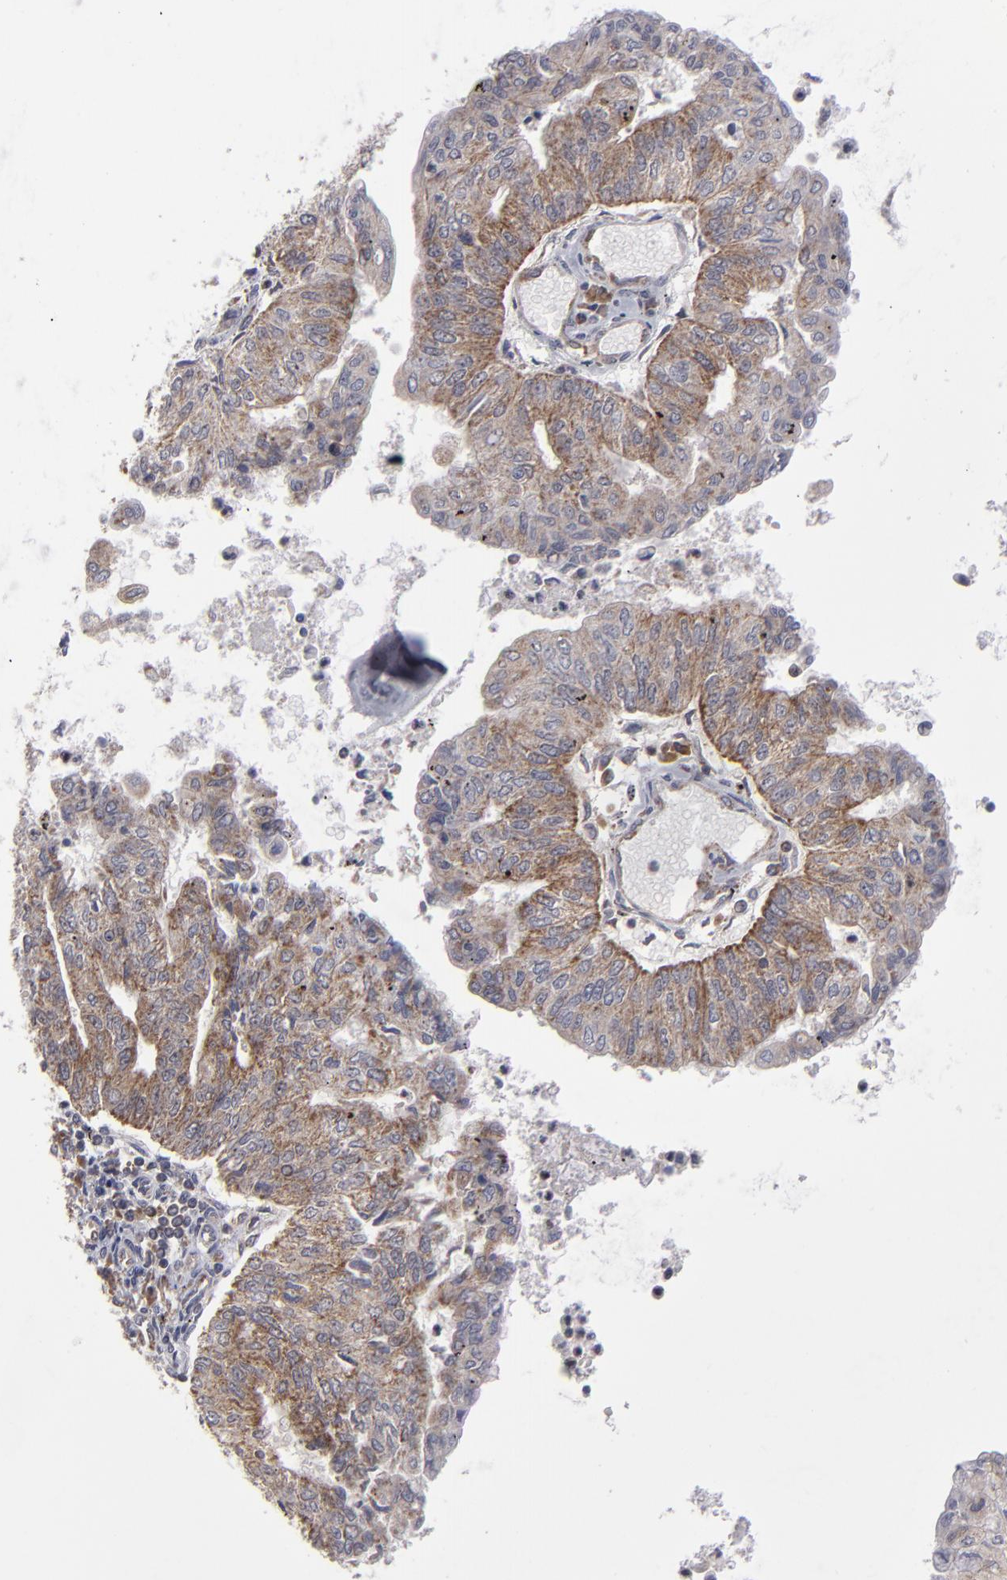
{"staining": {"intensity": "strong", "quantity": "25%-75%", "location": "cytoplasmic/membranous"}, "tissue": "endometrial cancer", "cell_type": "Tumor cells", "image_type": "cancer", "snomed": [{"axis": "morphology", "description": "Adenocarcinoma, NOS"}, {"axis": "topography", "description": "Endometrium"}], "caption": "This is a histology image of immunohistochemistry (IHC) staining of endometrial adenocarcinoma, which shows strong positivity in the cytoplasmic/membranous of tumor cells.", "gene": "GLCCI1", "patient": {"sex": "female", "age": 59}}